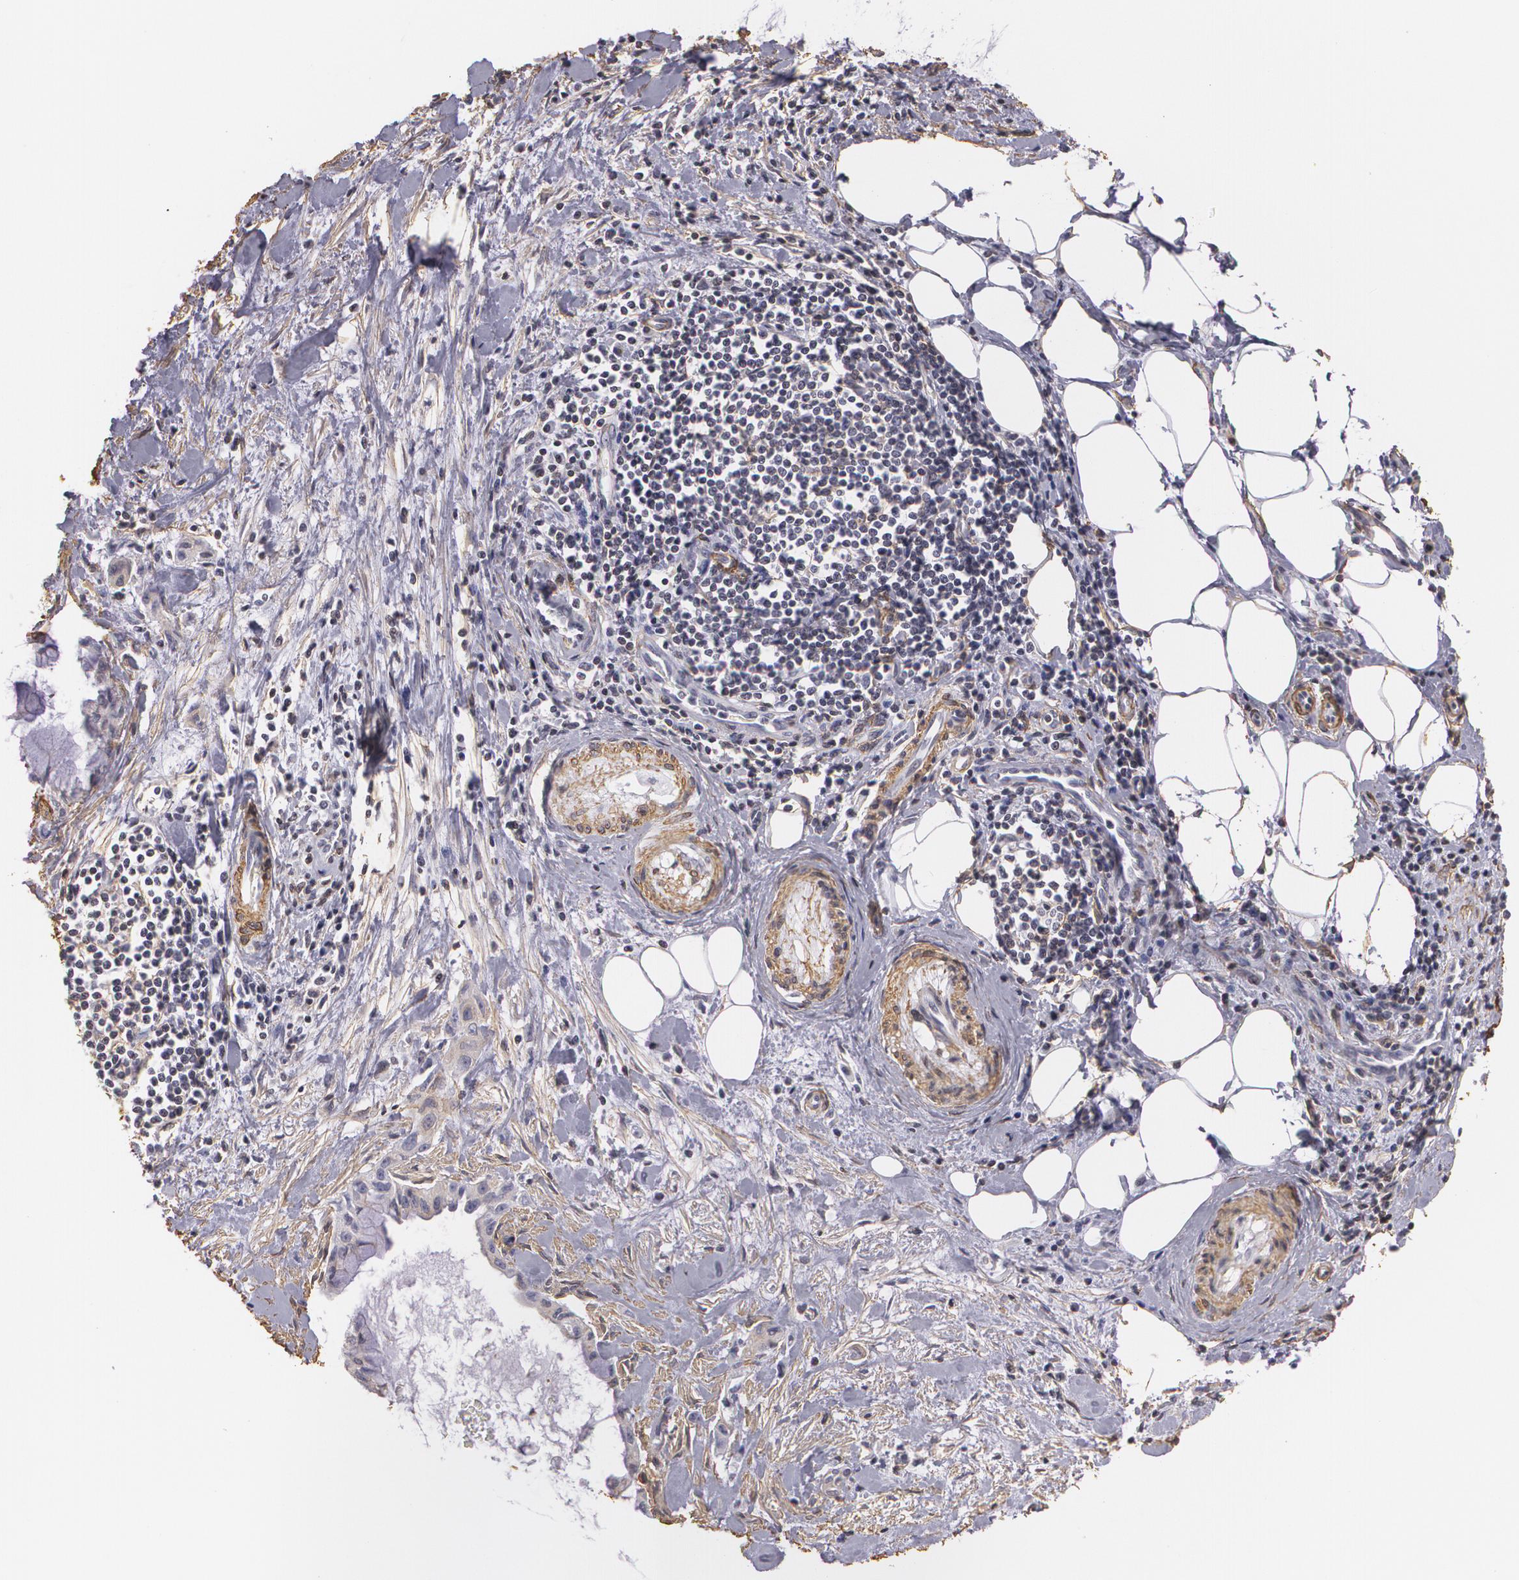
{"staining": {"intensity": "negative", "quantity": "none", "location": "none"}, "tissue": "pancreatic cancer", "cell_type": "Tumor cells", "image_type": "cancer", "snomed": [{"axis": "morphology", "description": "Adenocarcinoma, NOS"}, {"axis": "topography", "description": "Pancreas"}], "caption": "The micrograph demonstrates no staining of tumor cells in pancreatic adenocarcinoma. (Stains: DAB (3,3'-diaminobenzidine) IHC with hematoxylin counter stain, Microscopy: brightfield microscopy at high magnification).", "gene": "VAMP1", "patient": {"sex": "male", "age": 59}}